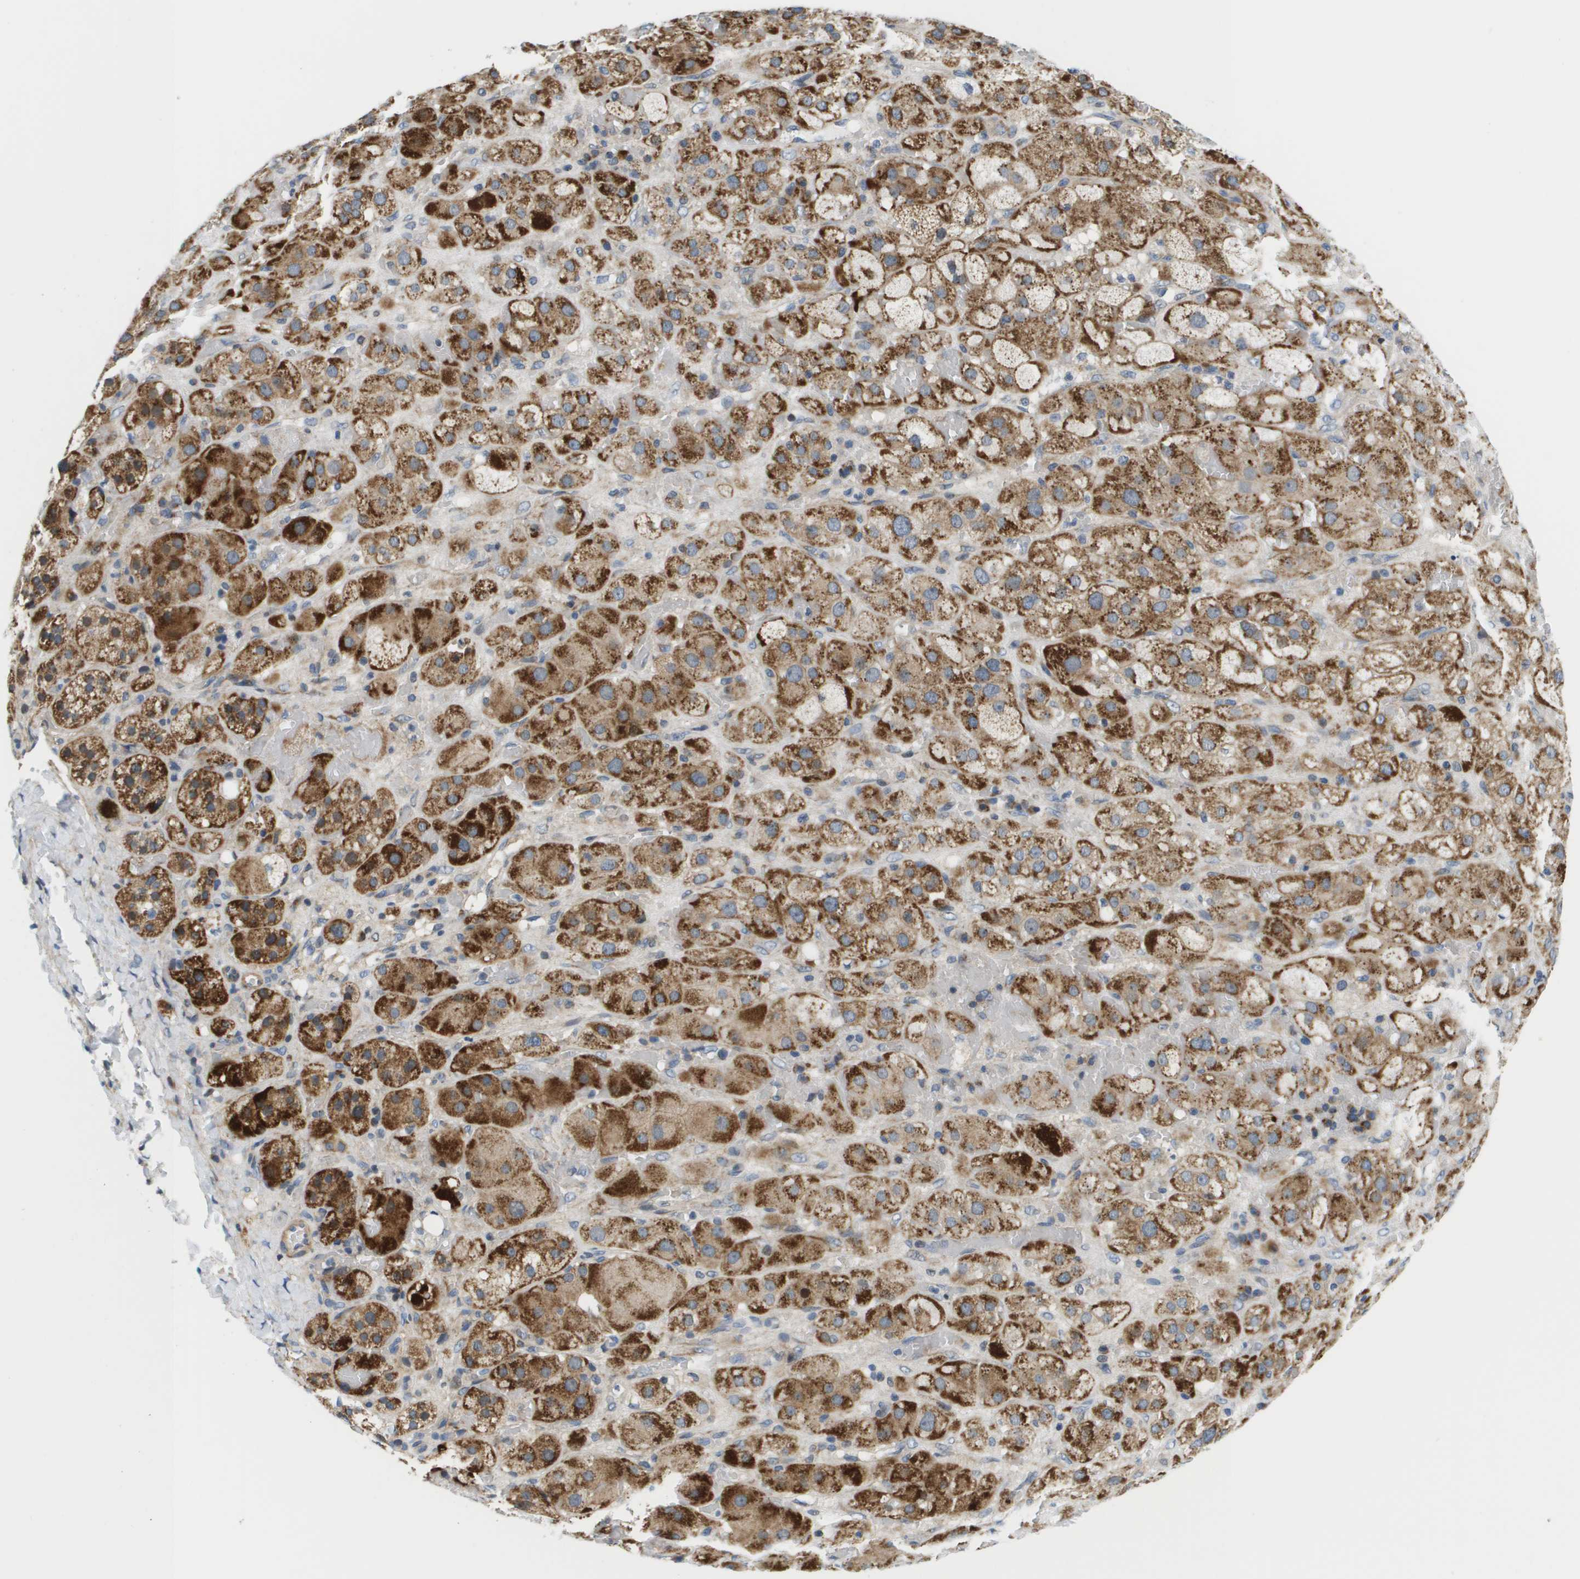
{"staining": {"intensity": "strong", "quantity": ">75%", "location": "cytoplasmic/membranous"}, "tissue": "adrenal gland", "cell_type": "Glandular cells", "image_type": "normal", "snomed": [{"axis": "morphology", "description": "Normal tissue, NOS"}, {"axis": "topography", "description": "Adrenal gland"}], "caption": "Strong cytoplasmic/membranous protein expression is appreciated in approximately >75% of glandular cells in adrenal gland.", "gene": "KRT23", "patient": {"sex": "female", "age": 47}}